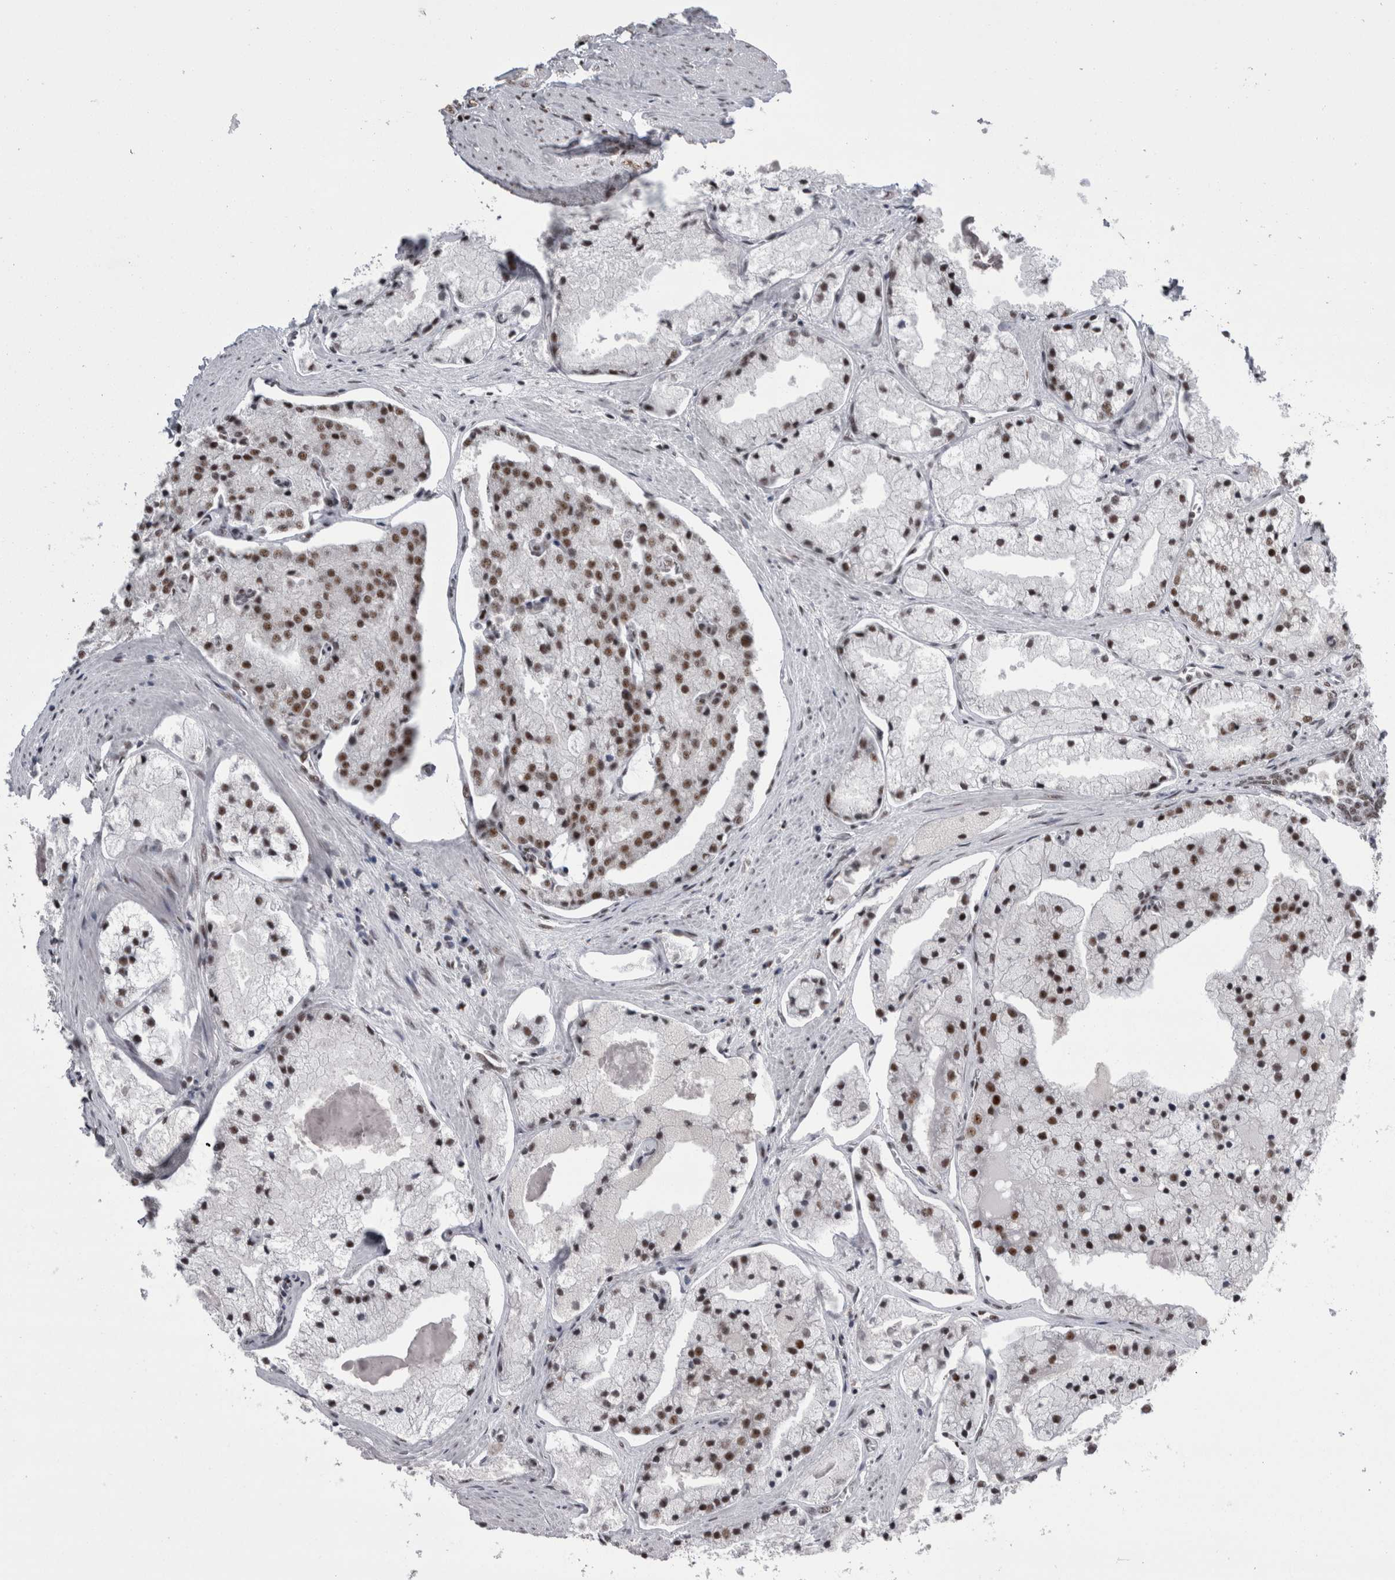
{"staining": {"intensity": "moderate", "quantity": ">75%", "location": "nuclear"}, "tissue": "prostate cancer", "cell_type": "Tumor cells", "image_type": "cancer", "snomed": [{"axis": "morphology", "description": "Adenocarcinoma, High grade"}, {"axis": "topography", "description": "Prostate"}], "caption": "DAB (3,3'-diaminobenzidine) immunohistochemical staining of human high-grade adenocarcinoma (prostate) reveals moderate nuclear protein staining in approximately >75% of tumor cells. Immunohistochemistry (ihc) stains the protein in brown and the nuclei are stained blue.", "gene": "SNRNP40", "patient": {"sex": "male", "age": 50}}